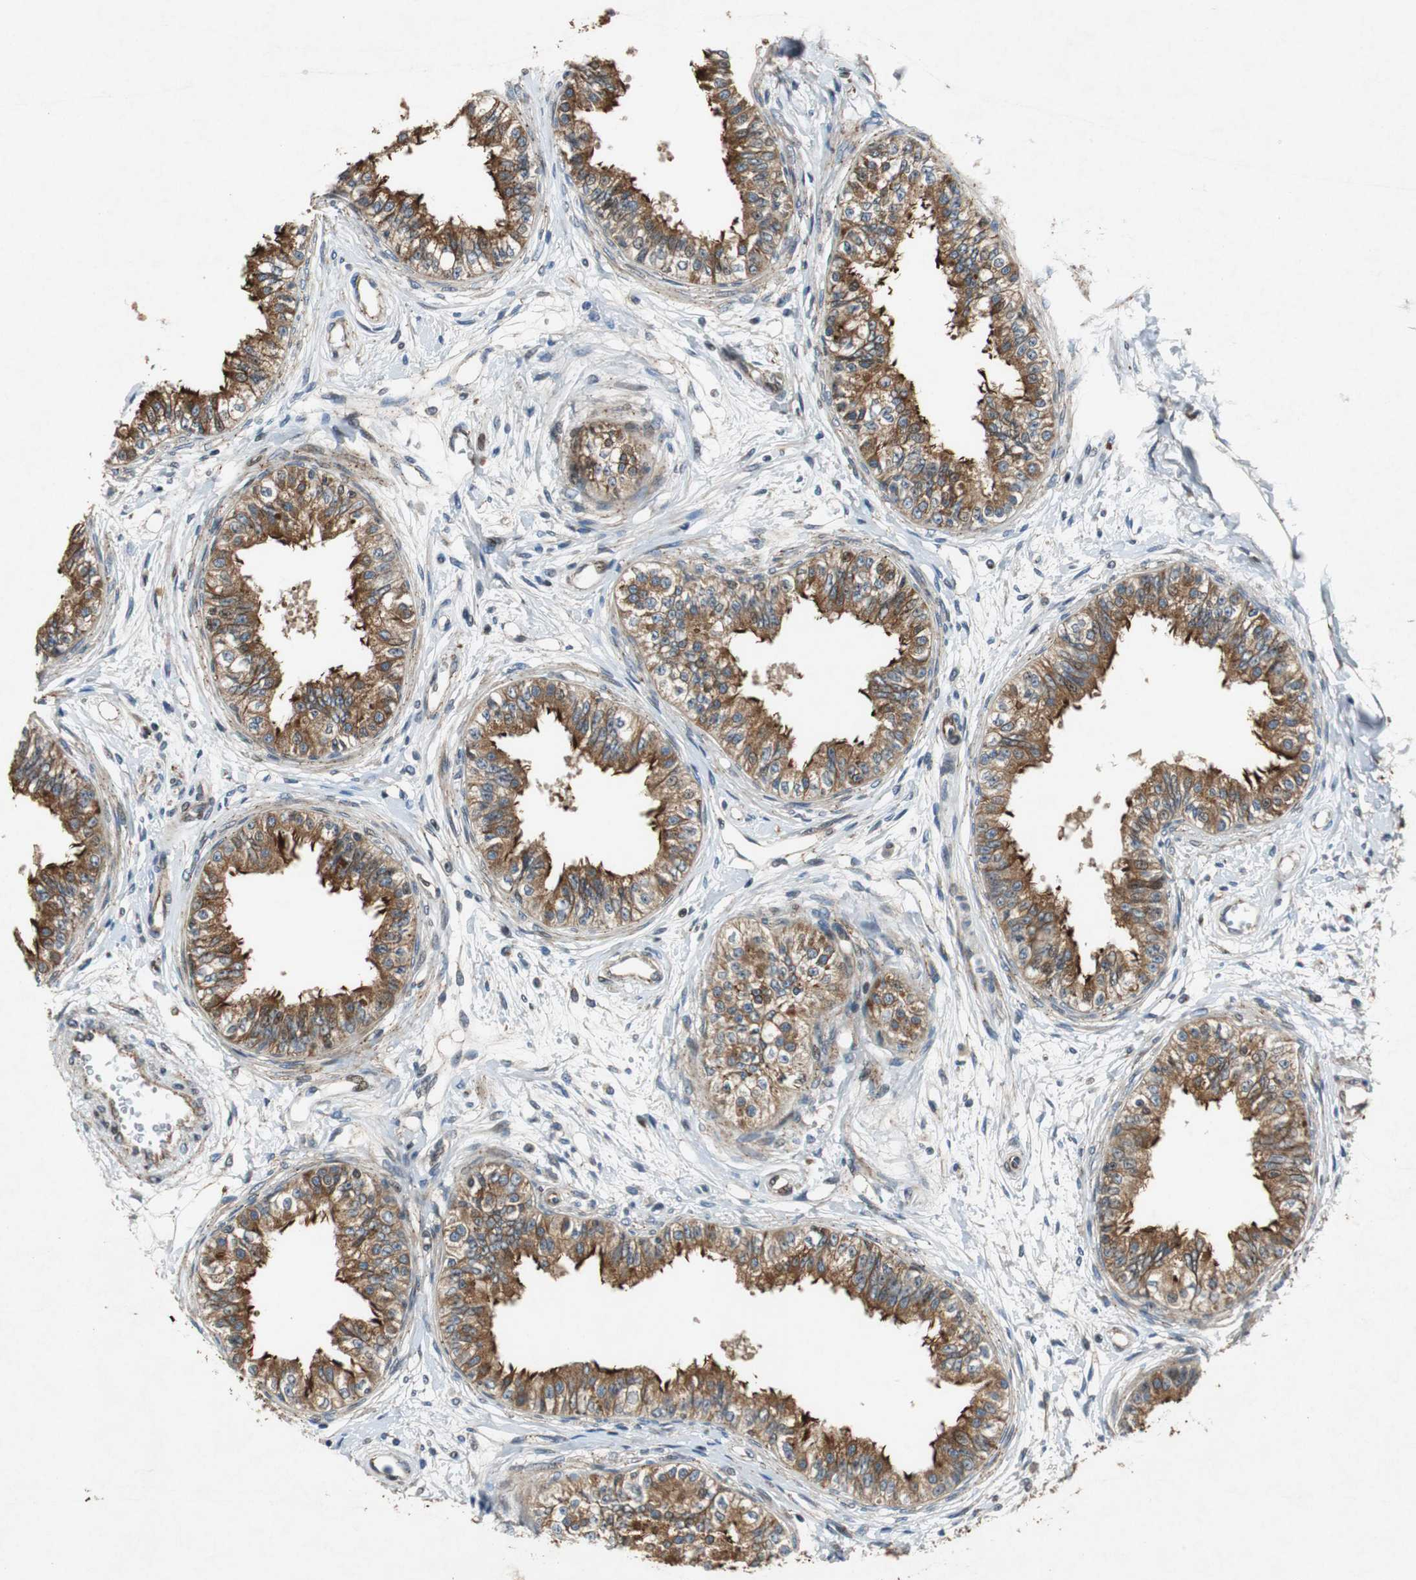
{"staining": {"intensity": "strong", "quantity": ">75%", "location": "cytoplasmic/membranous"}, "tissue": "epididymis", "cell_type": "Glandular cells", "image_type": "normal", "snomed": [{"axis": "morphology", "description": "Normal tissue, NOS"}, {"axis": "morphology", "description": "Adenocarcinoma, metastatic, NOS"}, {"axis": "topography", "description": "Testis"}, {"axis": "topography", "description": "Epididymis"}], "caption": "Protein expression by immunohistochemistry demonstrates strong cytoplasmic/membranous expression in about >75% of glandular cells in normal epididymis.", "gene": "TUBA4A", "patient": {"sex": "male", "age": 26}}